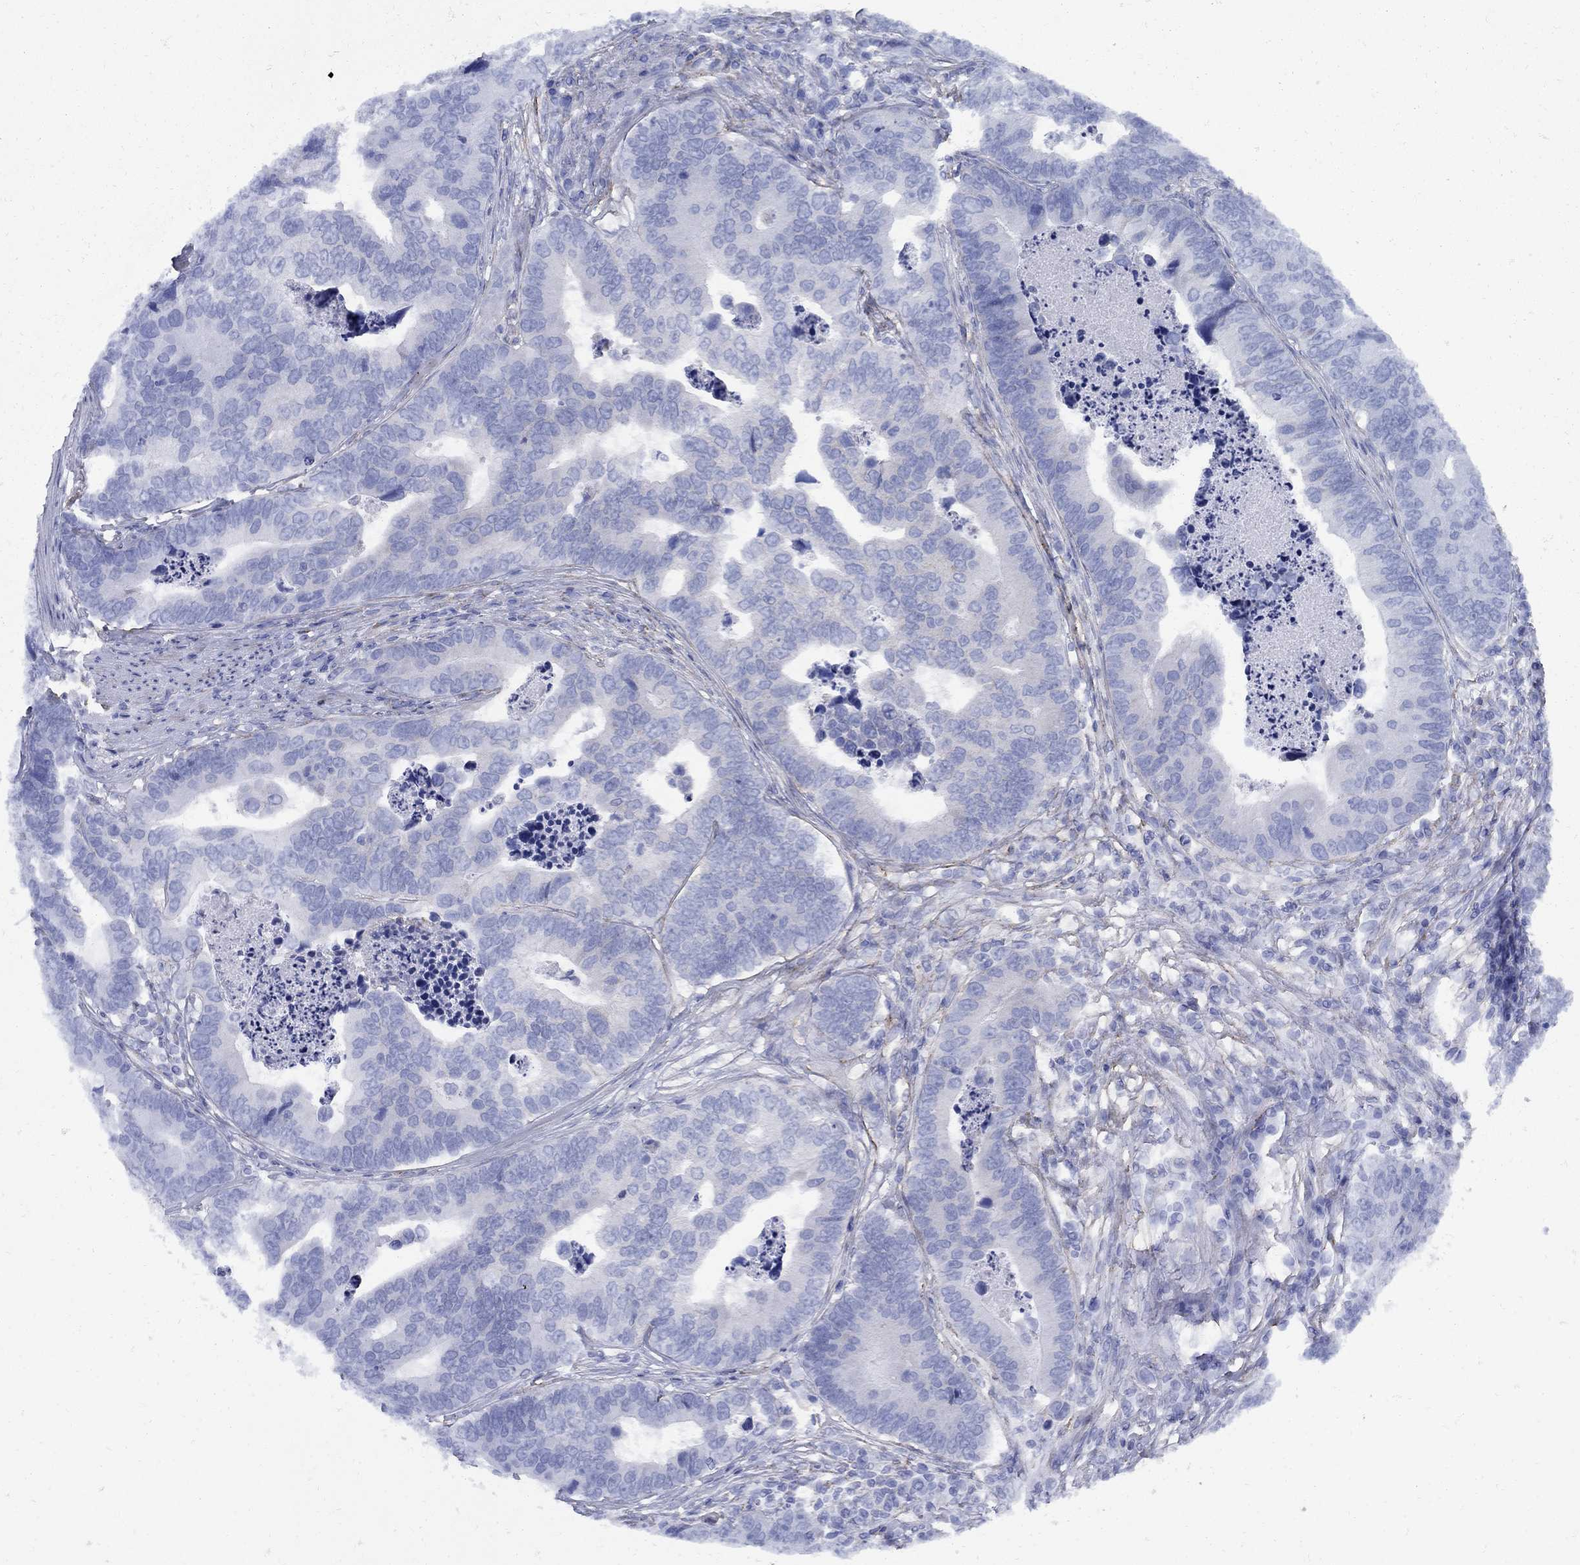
{"staining": {"intensity": "weak", "quantity": "<25%", "location": "cytoplasmic/membranous"}, "tissue": "colorectal cancer", "cell_type": "Tumor cells", "image_type": "cancer", "snomed": [{"axis": "morphology", "description": "Adenocarcinoma, NOS"}, {"axis": "topography", "description": "Colon"}], "caption": "Immunohistochemistry (IHC) micrograph of neoplastic tissue: colorectal adenocarcinoma stained with DAB (3,3'-diaminobenzidine) demonstrates no significant protein positivity in tumor cells. Brightfield microscopy of immunohistochemistry stained with DAB (brown) and hematoxylin (blue), captured at high magnification.", "gene": "SEPTIN8", "patient": {"sex": "female", "age": 72}}